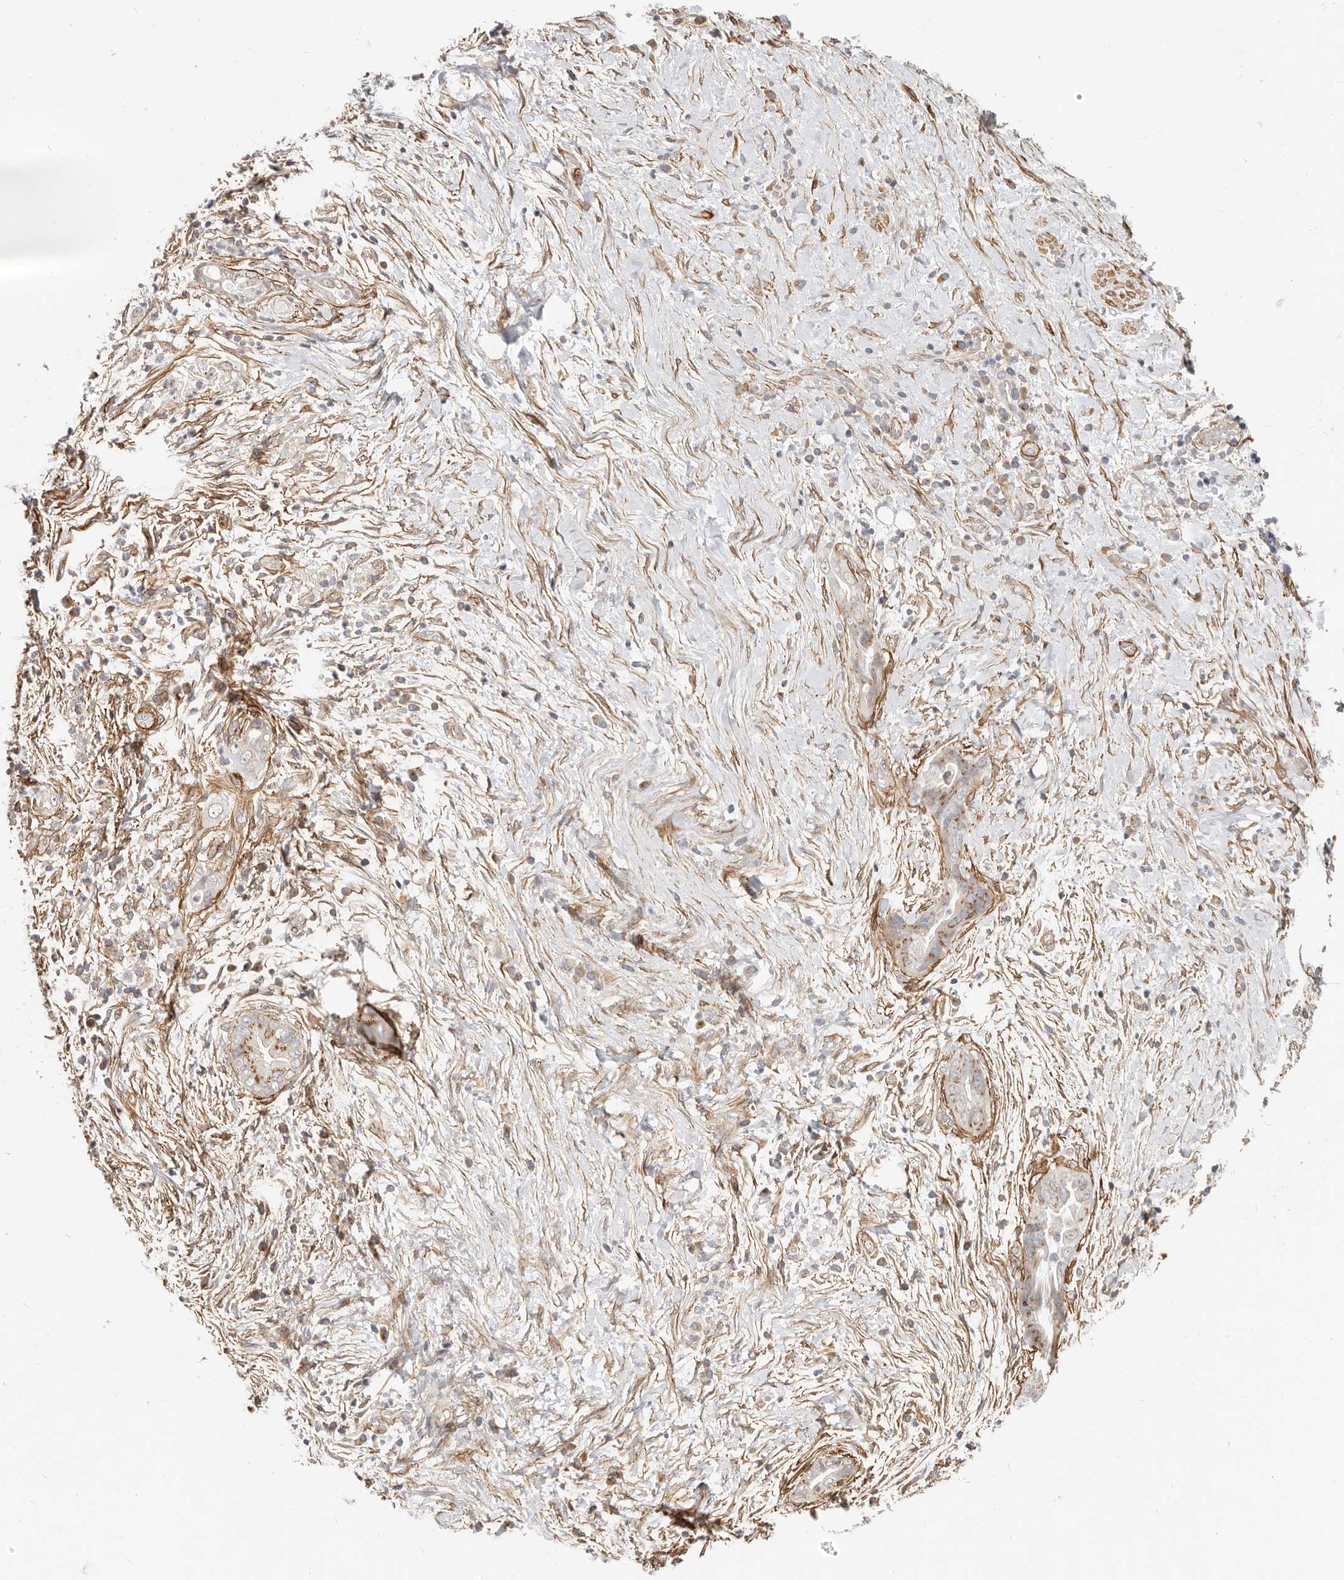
{"staining": {"intensity": "moderate", "quantity": "25%-75%", "location": "cytoplasmic/membranous"}, "tissue": "pancreatic cancer", "cell_type": "Tumor cells", "image_type": "cancer", "snomed": [{"axis": "morphology", "description": "Adenocarcinoma, NOS"}, {"axis": "topography", "description": "Pancreas"}], "caption": "This micrograph shows pancreatic cancer stained with immunohistochemistry to label a protein in brown. The cytoplasmic/membranous of tumor cells show moderate positivity for the protein. Nuclei are counter-stained blue.", "gene": "RABAC1", "patient": {"sex": "male", "age": 75}}